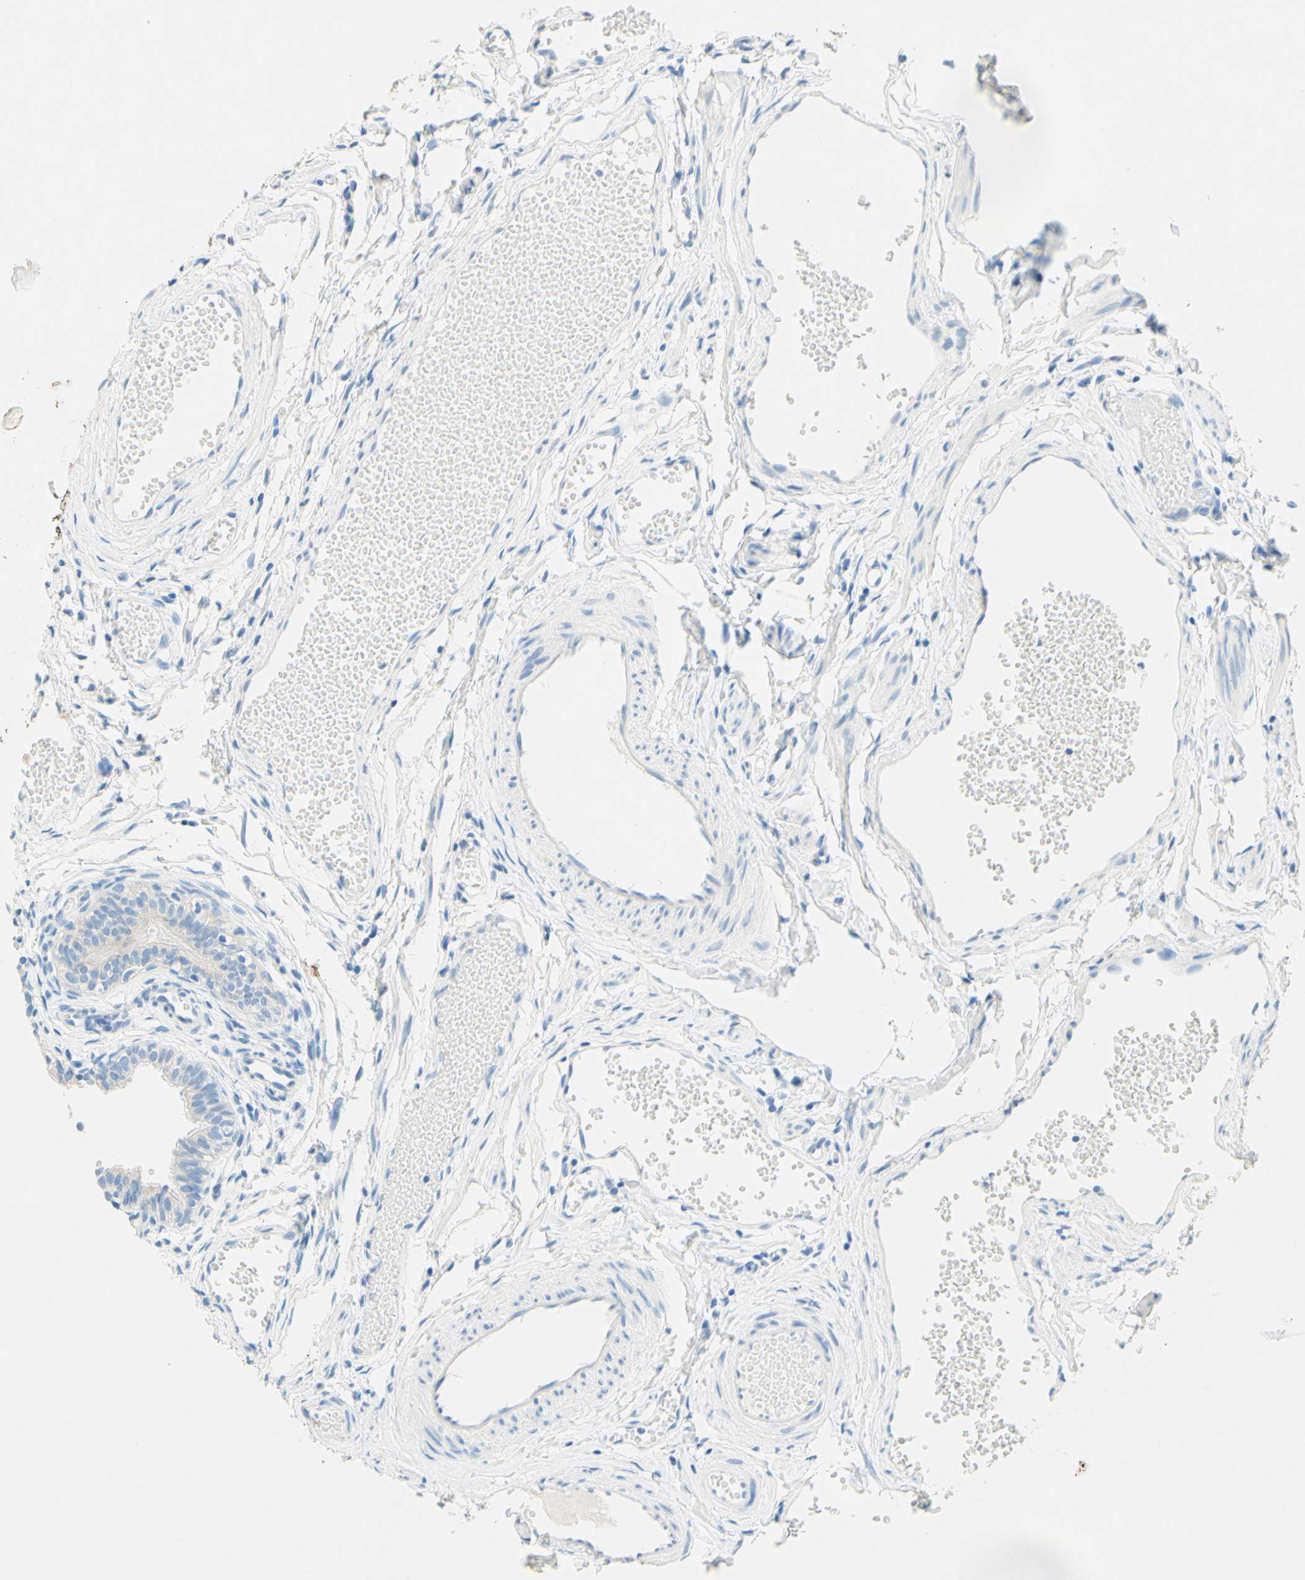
{"staining": {"intensity": "negative", "quantity": "none", "location": "none"}, "tissue": "fallopian tube", "cell_type": "Glandular cells", "image_type": "normal", "snomed": [{"axis": "morphology", "description": "Normal tissue, NOS"}, {"axis": "morphology", "description": "Dermoid, NOS"}, {"axis": "topography", "description": "Fallopian tube"}], "caption": "DAB immunohistochemical staining of normal fallopian tube shows no significant positivity in glandular cells. (Brightfield microscopy of DAB immunohistochemistry (IHC) at high magnification).", "gene": "SLC46A1", "patient": {"sex": "female", "age": 33}}